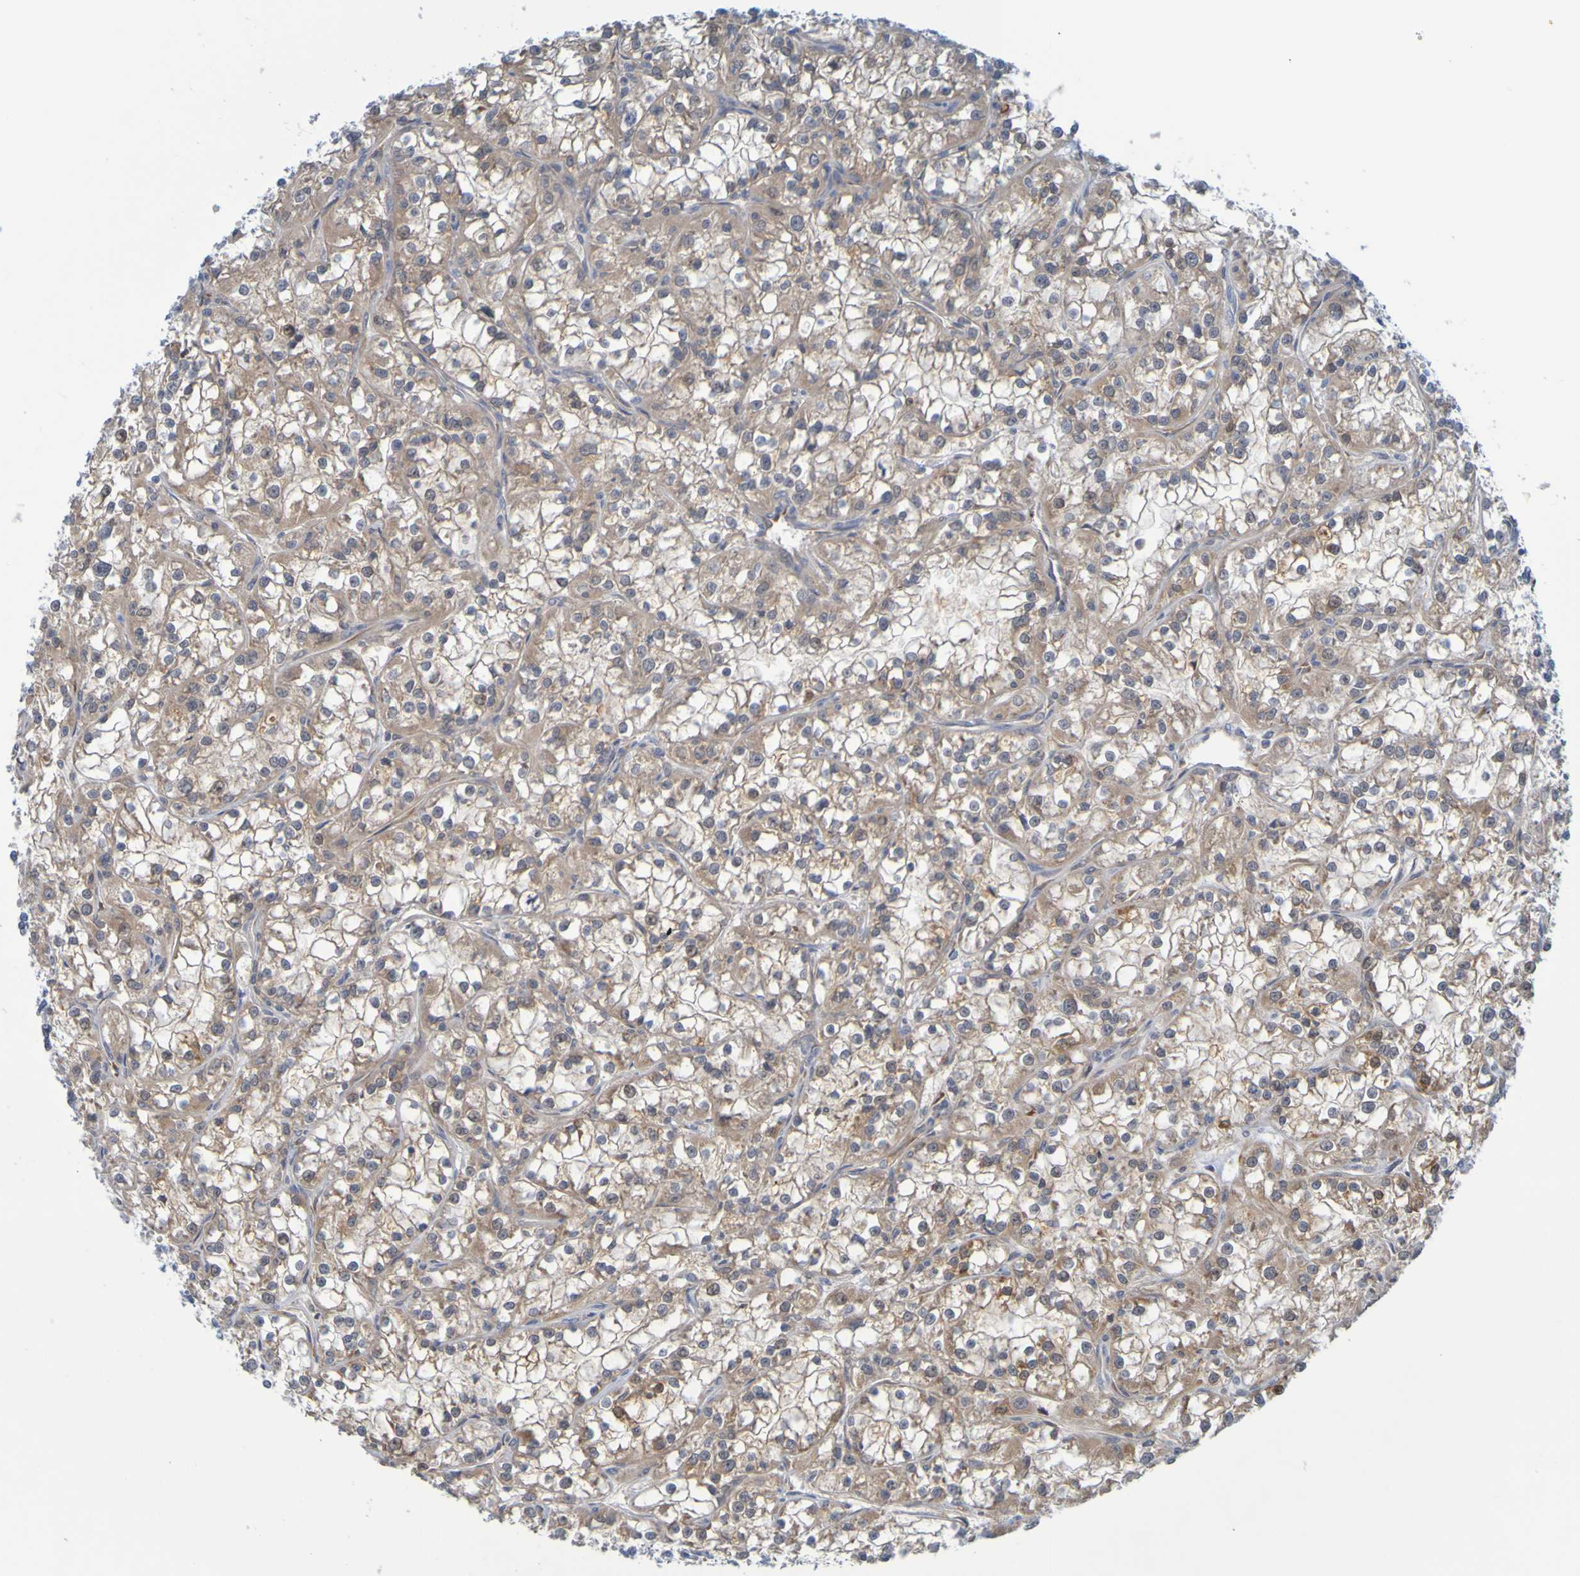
{"staining": {"intensity": "moderate", "quantity": "25%-75%", "location": "cytoplasmic/membranous"}, "tissue": "renal cancer", "cell_type": "Tumor cells", "image_type": "cancer", "snomed": [{"axis": "morphology", "description": "Adenocarcinoma, NOS"}, {"axis": "topography", "description": "Kidney"}], "caption": "High-magnification brightfield microscopy of renal adenocarcinoma stained with DAB (brown) and counterstained with hematoxylin (blue). tumor cells exhibit moderate cytoplasmic/membranous positivity is seen in approximately25%-75% of cells.", "gene": "MOGS", "patient": {"sex": "female", "age": 52}}